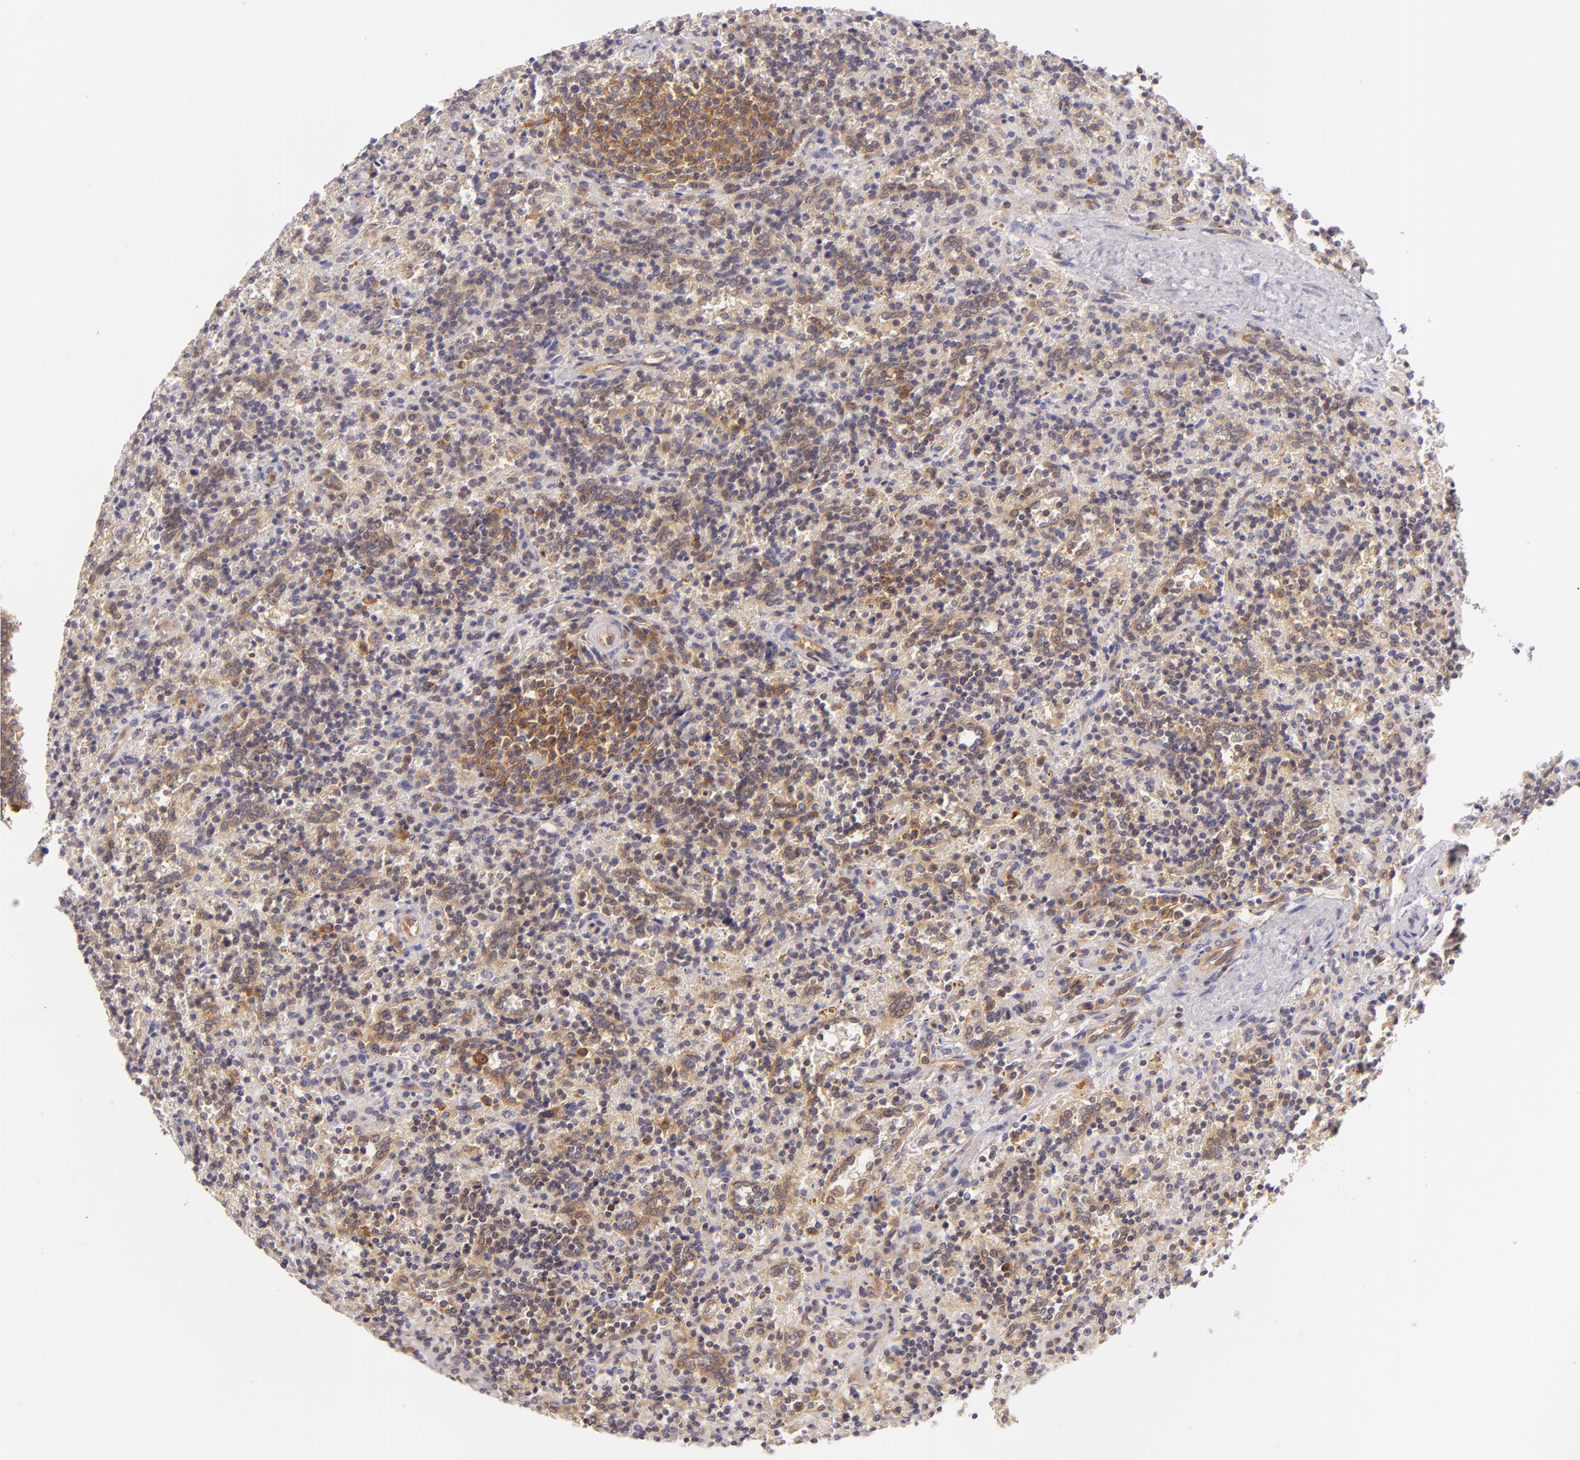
{"staining": {"intensity": "moderate", "quantity": "25%-75%", "location": "cytoplasmic/membranous"}, "tissue": "lymphoma", "cell_type": "Tumor cells", "image_type": "cancer", "snomed": [{"axis": "morphology", "description": "Malignant lymphoma, non-Hodgkin's type, Low grade"}, {"axis": "topography", "description": "Spleen"}], "caption": "Protein expression analysis of human lymphoma reveals moderate cytoplasmic/membranous expression in about 25%-75% of tumor cells.", "gene": "UPF3B", "patient": {"sex": "male", "age": 67}}